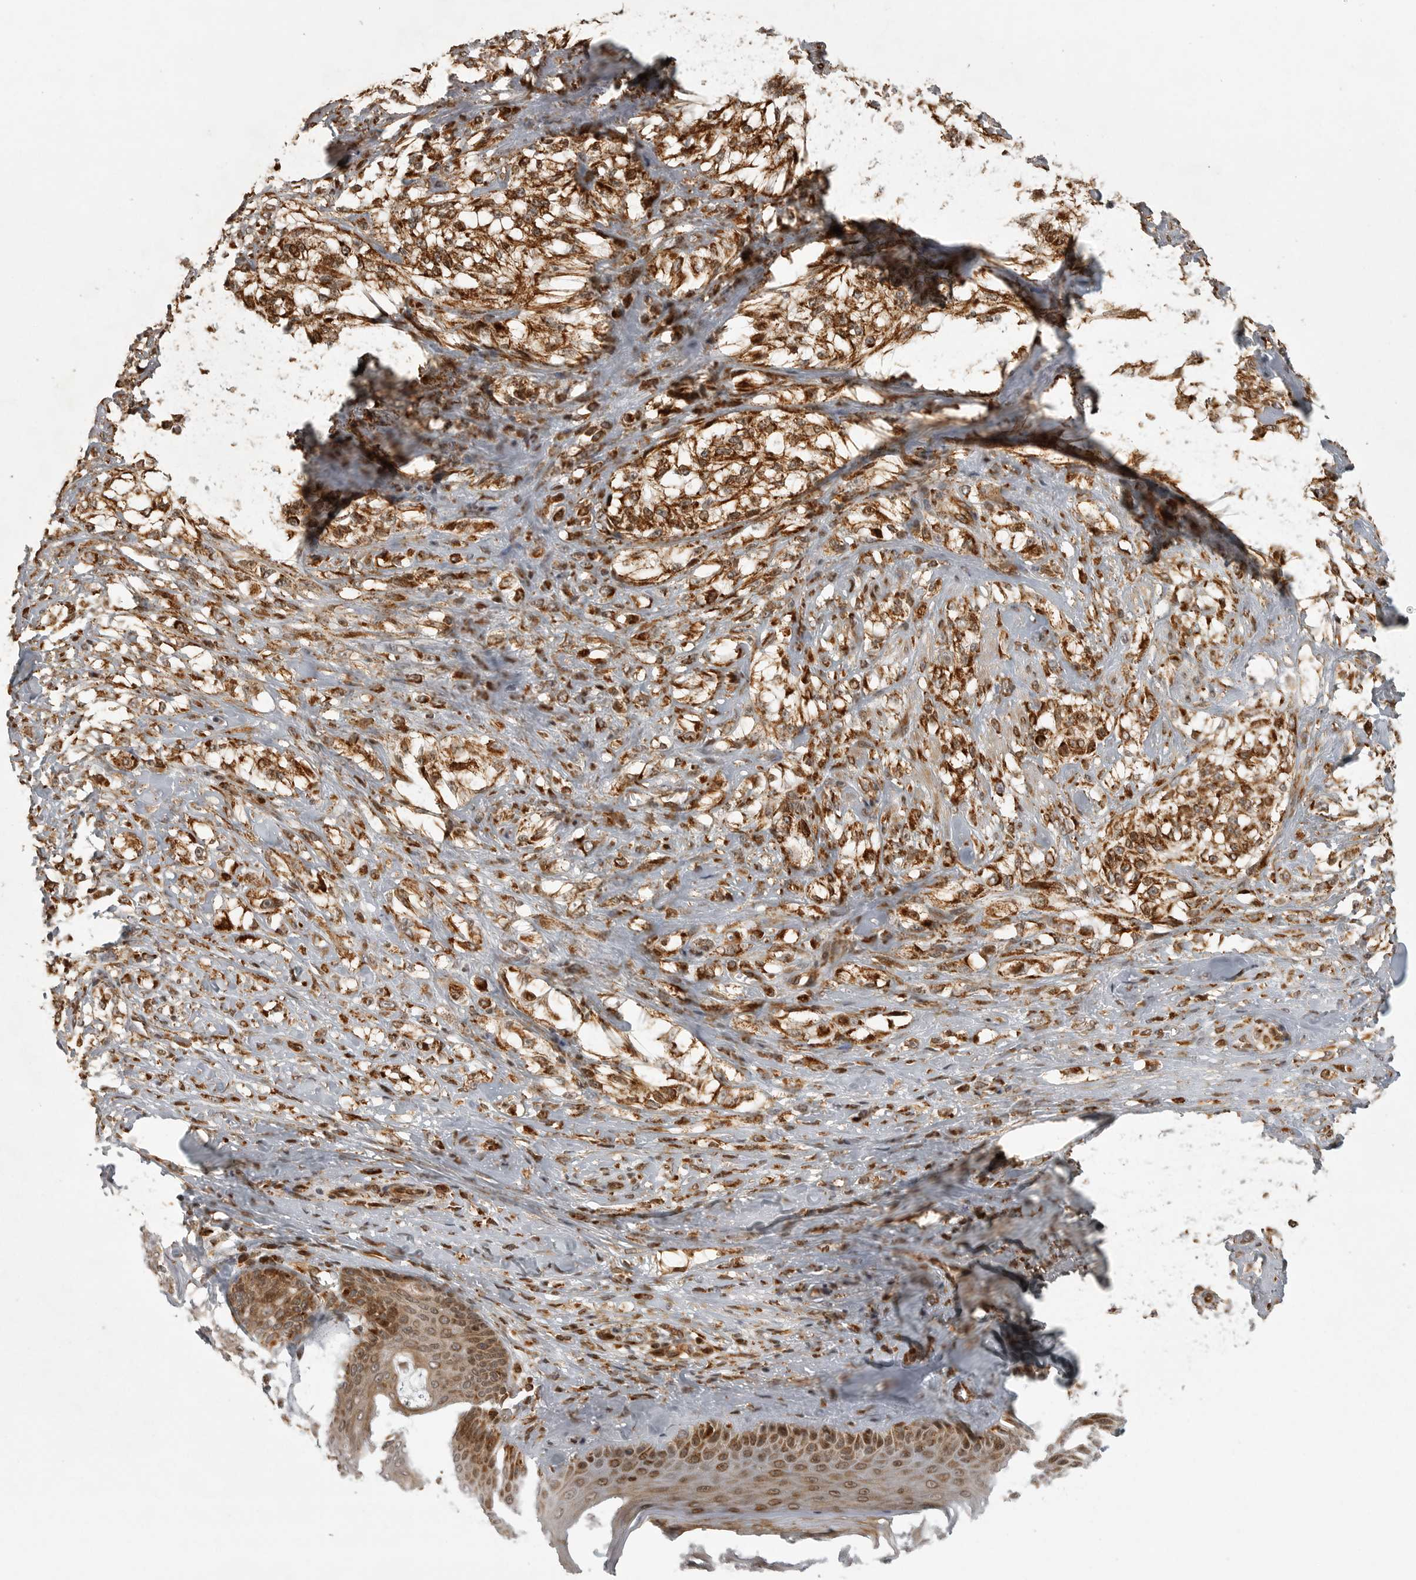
{"staining": {"intensity": "moderate", "quantity": ">75%", "location": "cytoplasmic/membranous"}, "tissue": "melanoma", "cell_type": "Tumor cells", "image_type": "cancer", "snomed": [{"axis": "morphology", "description": "Malignant melanoma, NOS"}, {"axis": "topography", "description": "Skin of head"}], "caption": "Protein expression analysis of human melanoma reveals moderate cytoplasmic/membranous expression in approximately >75% of tumor cells.", "gene": "NARS2", "patient": {"sex": "male", "age": 83}}